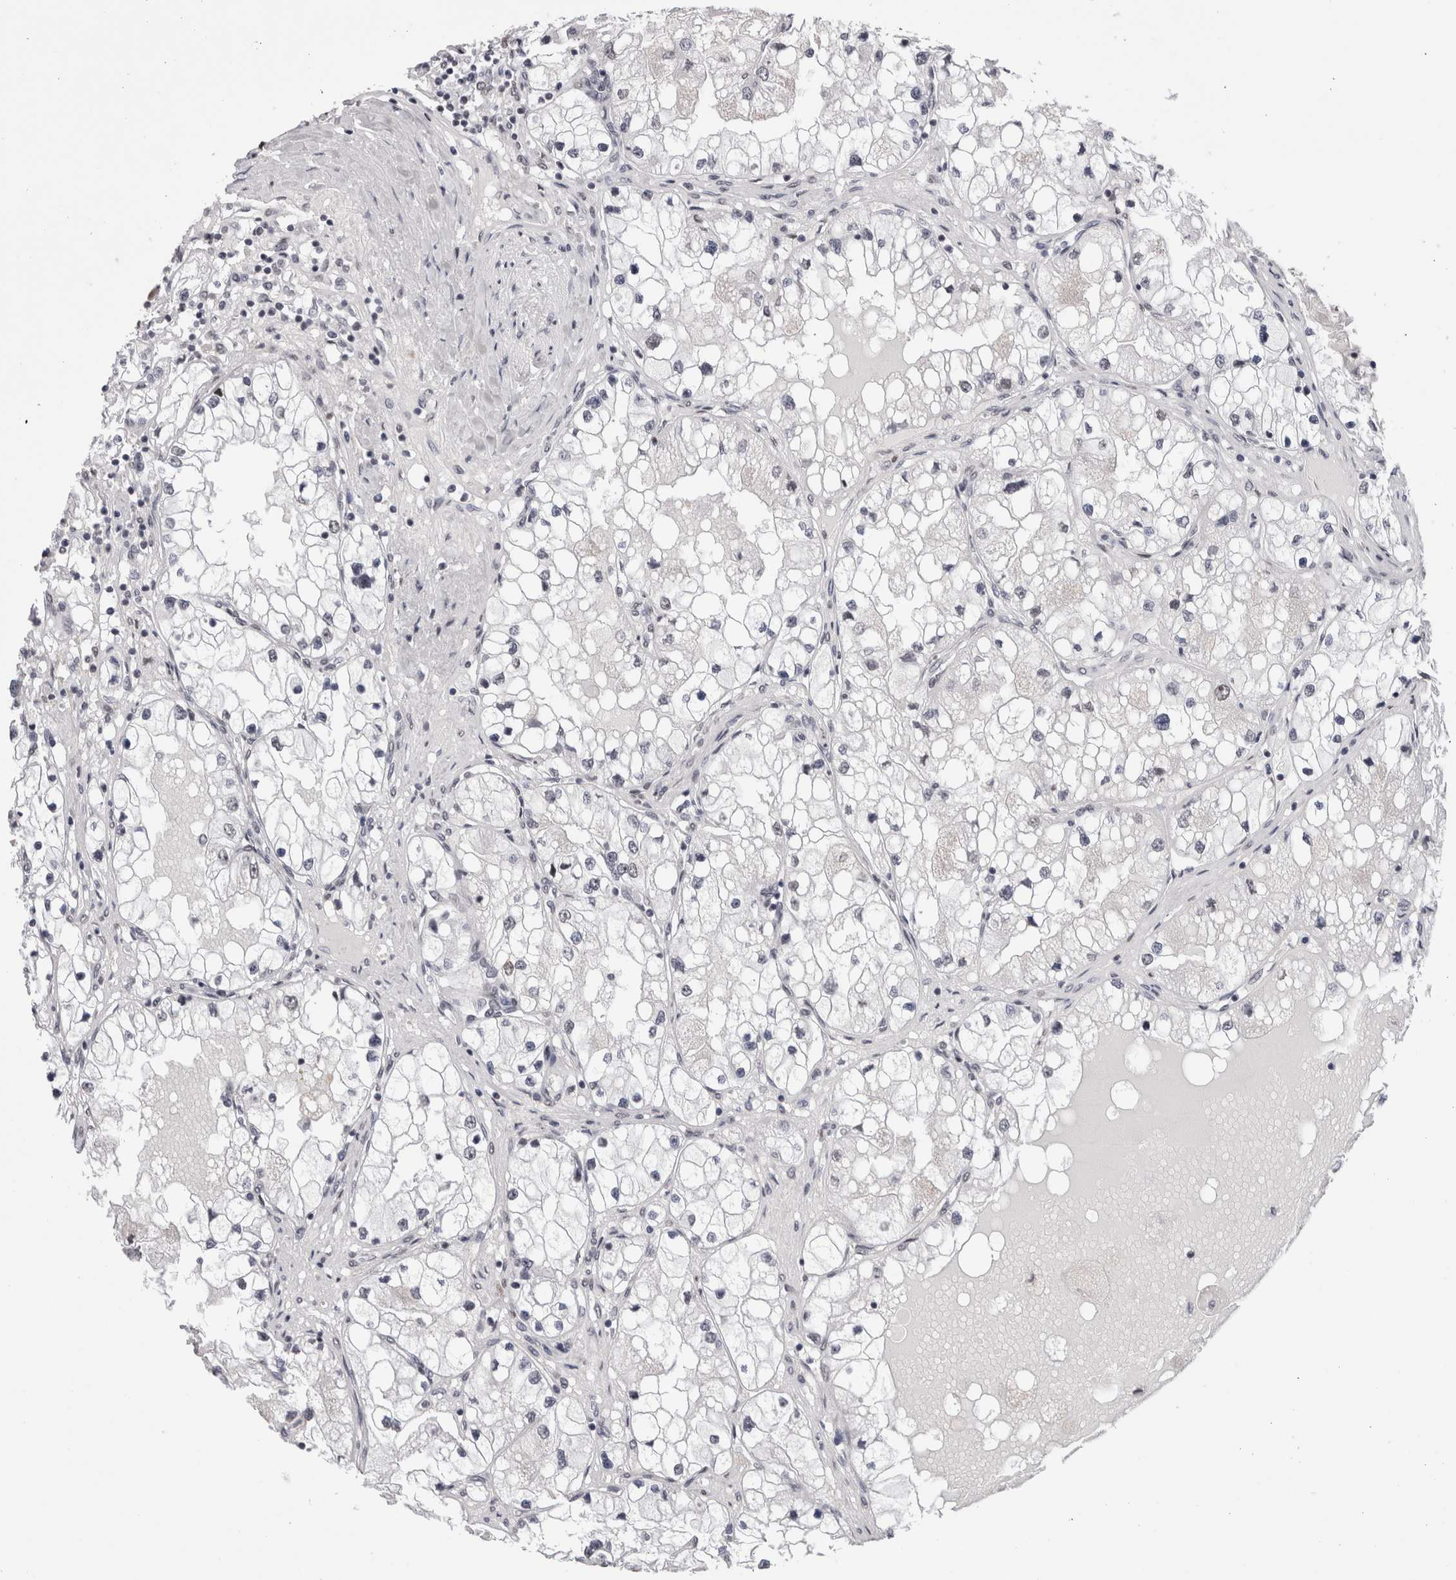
{"staining": {"intensity": "negative", "quantity": "none", "location": "none"}, "tissue": "renal cancer", "cell_type": "Tumor cells", "image_type": "cancer", "snomed": [{"axis": "morphology", "description": "Adenocarcinoma, NOS"}, {"axis": "topography", "description": "Kidney"}], "caption": "Adenocarcinoma (renal) was stained to show a protein in brown. There is no significant staining in tumor cells.", "gene": "SMC1A", "patient": {"sex": "male", "age": 68}}